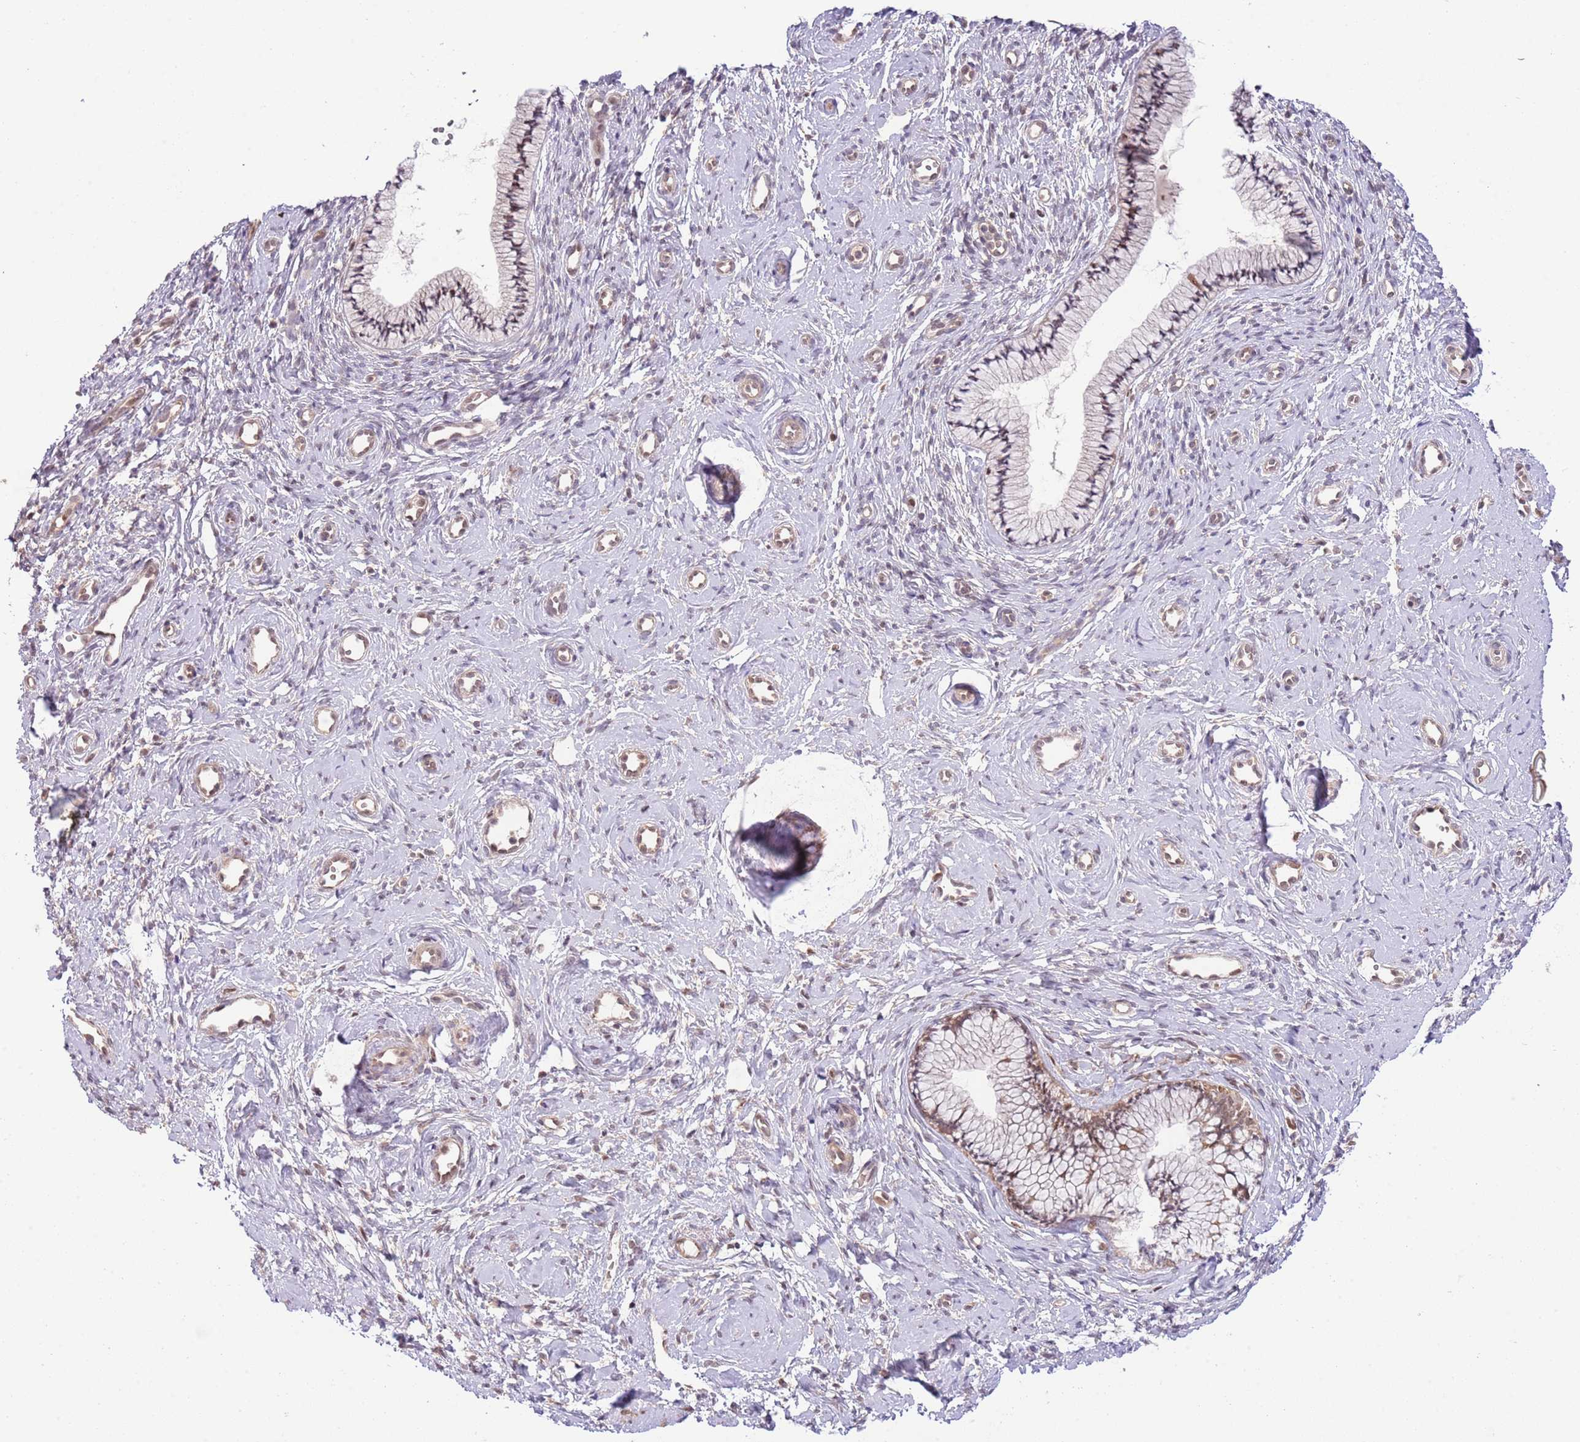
{"staining": {"intensity": "weak", "quantity": "<25%", "location": "cytoplasmic/membranous"}, "tissue": "cervix", "cell_type": "Glandular cells", "image_type": "normal", "snomed": [{"axis": "morphology", "description": "Normal tissue, NOS"}, {"axis": "topography", "description": "Cervix"}], "caption": "High power microscopy image of an immunohistochemistry micrograph of normal cervix, revealing no significant expression in glandular cells.", "gene": "CHD1", "patient": {"sex": "female", "age": 57}}